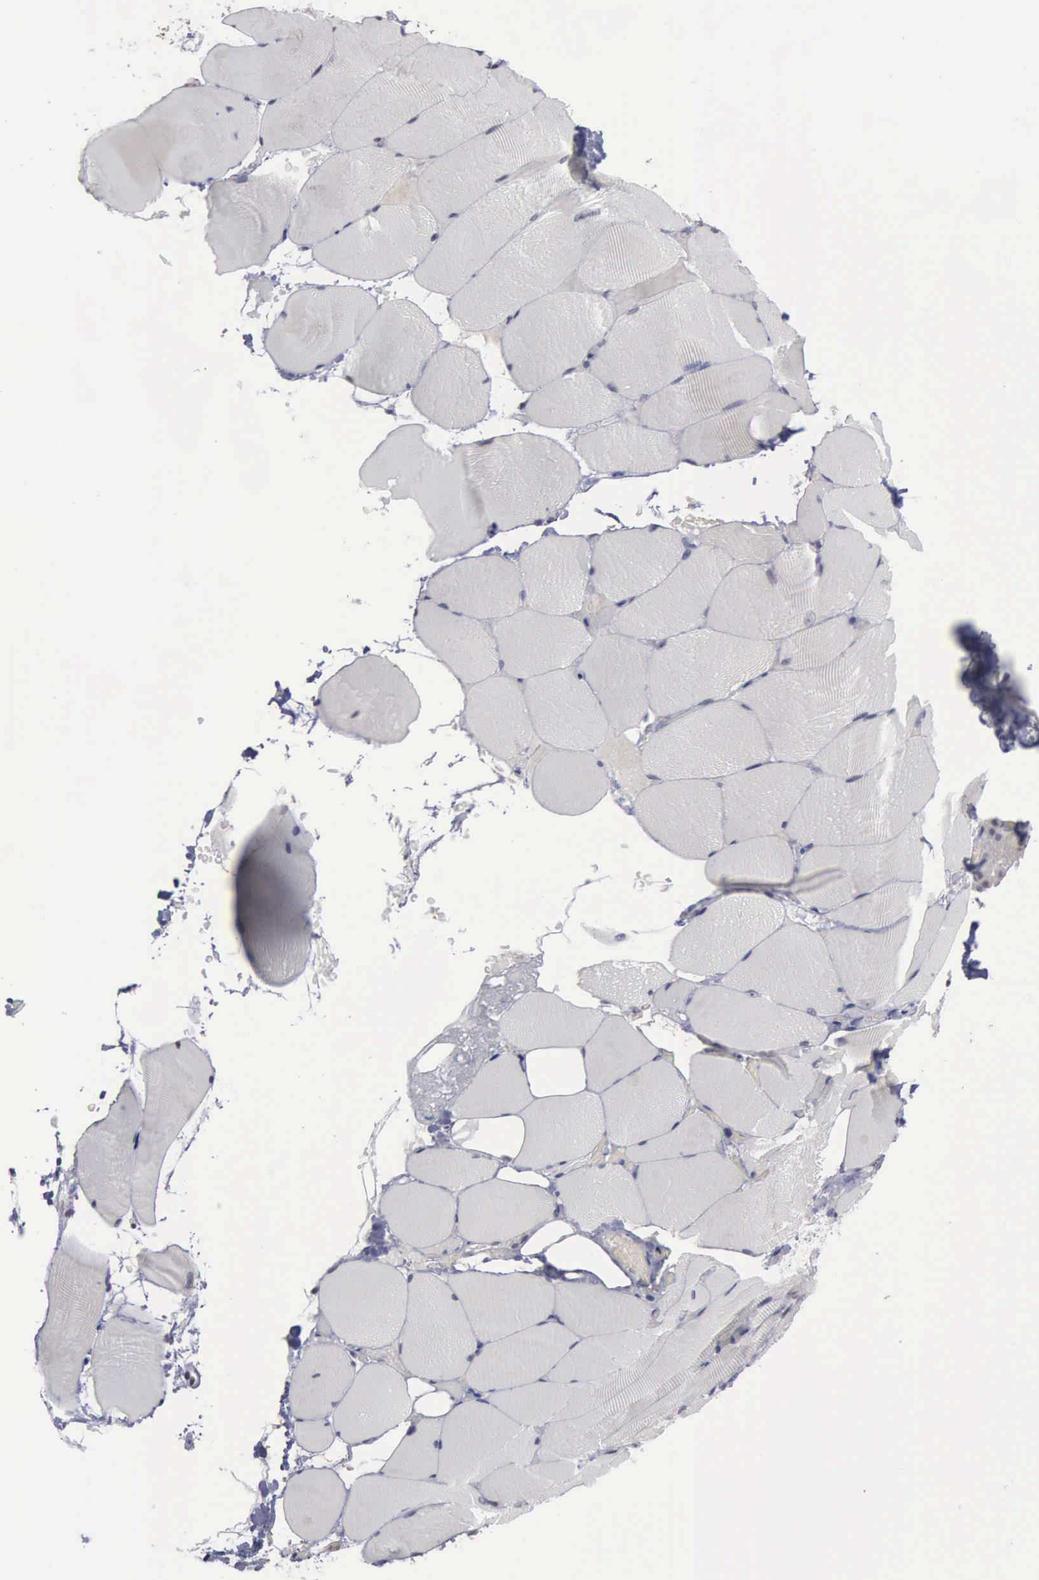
{"staining": {"intensity": "negative", "quantity": "none", "location": "none"}, "tissue": "skeletal muscle", "cell_type": "Myocytes", "image_type": "normal", "snomed": [{"axis": "morphology", "description": "Normal tissue, NOS"}, {"axis": "topography", "description": "Skeletal muscle"}, {"axis": "topography", "description": "Parathyroid gland"}], "caption": "Myocytes show no significant expression in normal skeletal muscle. The staining is performed using DAB (3,3'-diaminobenzidine) brown chromogen with nuclei counter-stained in using hematoxylin.", "gene": "UPB1", "patient": {"sex": "female", "age": 37}}